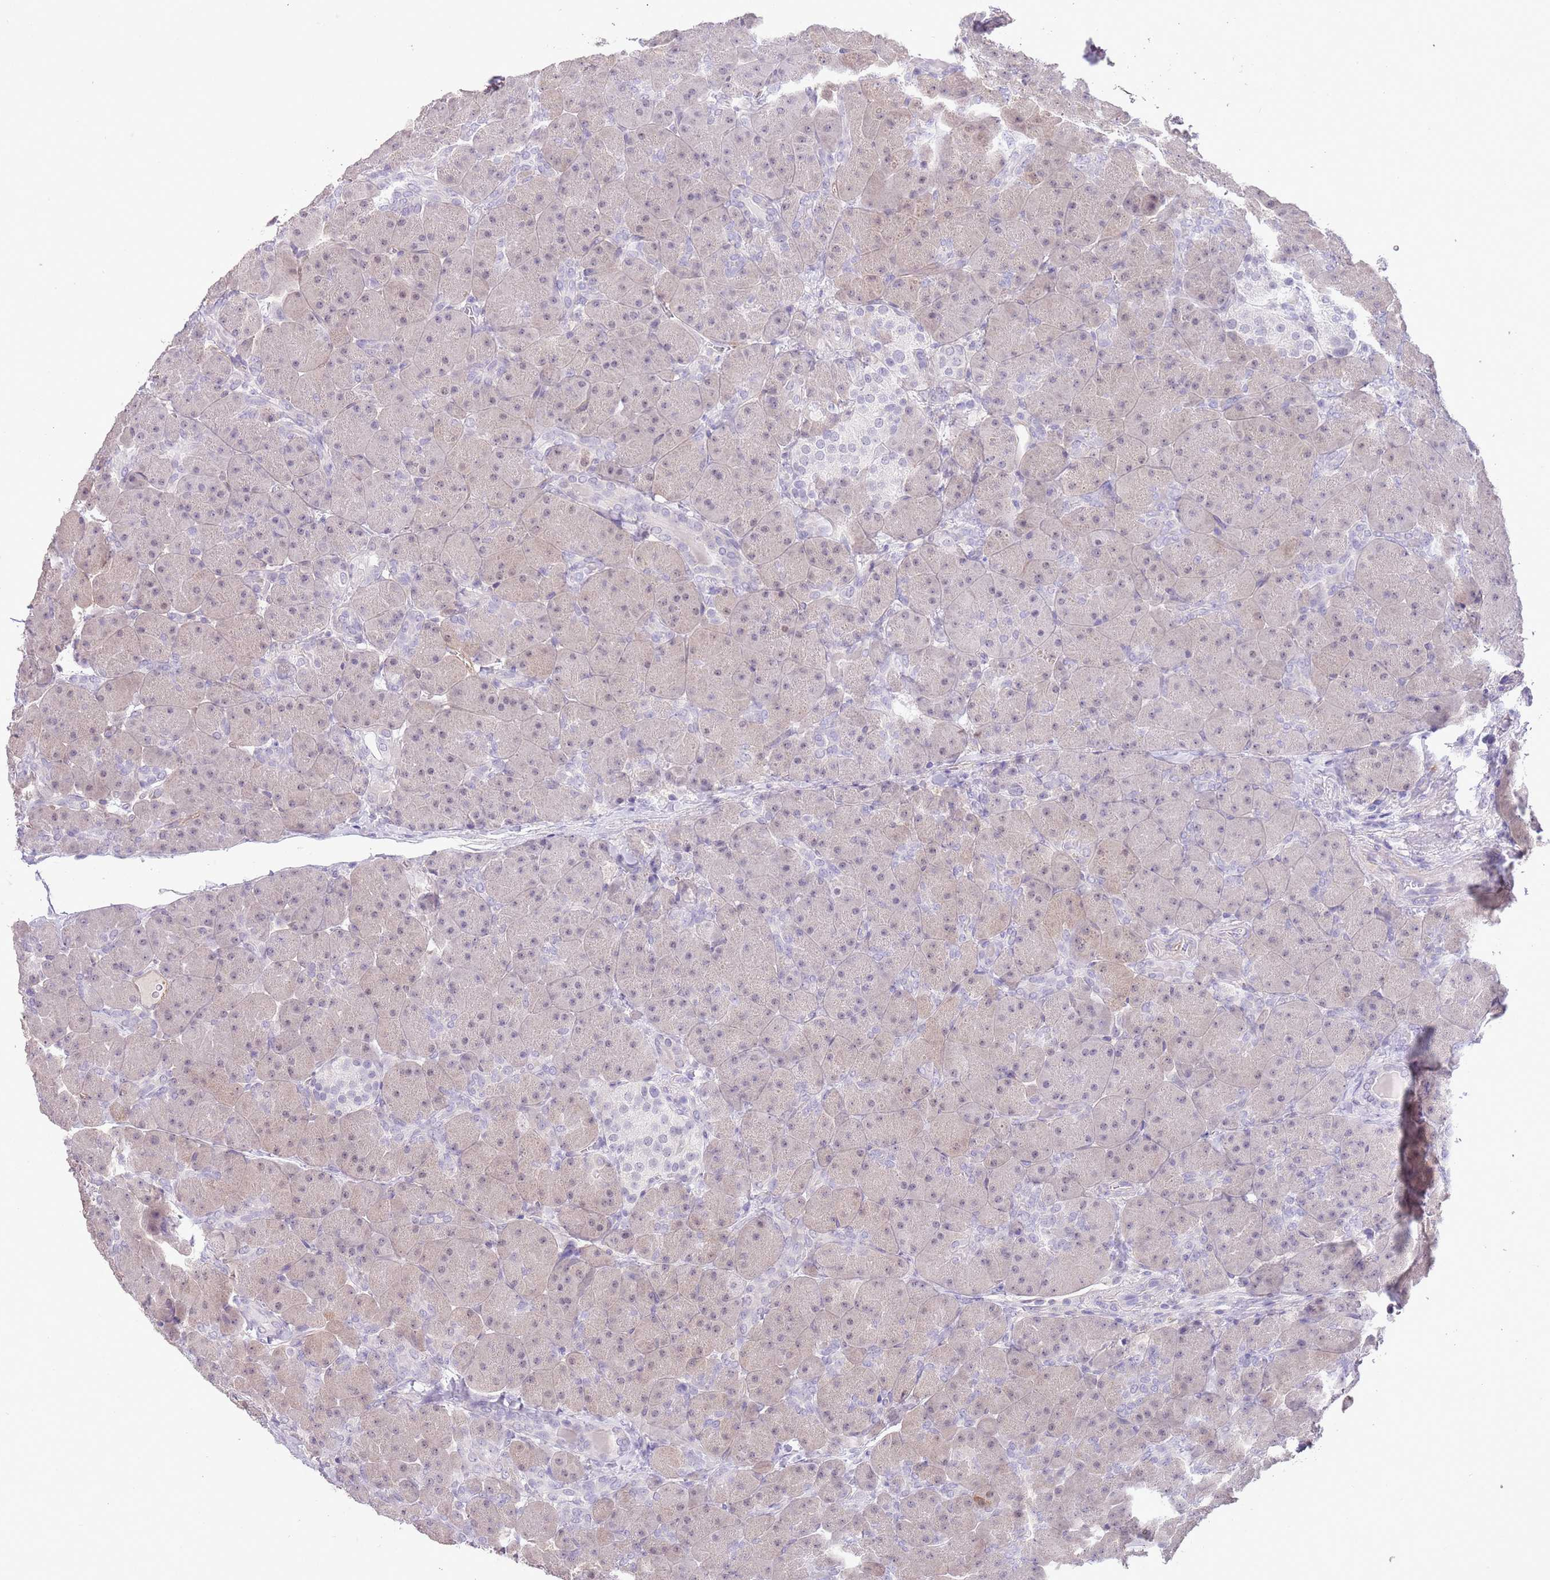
{"staining": {"intensity": "weak", "quantity": "25%-75%", "location": "nuclear"}, "tissue": "pancreas", "cell_type": "Exocrine glandular cells", "image_type": "normal", "snomed": [{"axis": "morphology", "description": "Normal tissue, NOS"}, {"axis": "topography", "description": "Pancreas"}], "caption": "This is a photomicrograph of immunohistochemistry staining of benign pancreas, which shows weak staining in the nuclear of exocrine glandular cells.", "gene": "MIDN", "patient": {"sex": "male", "age": 66}}